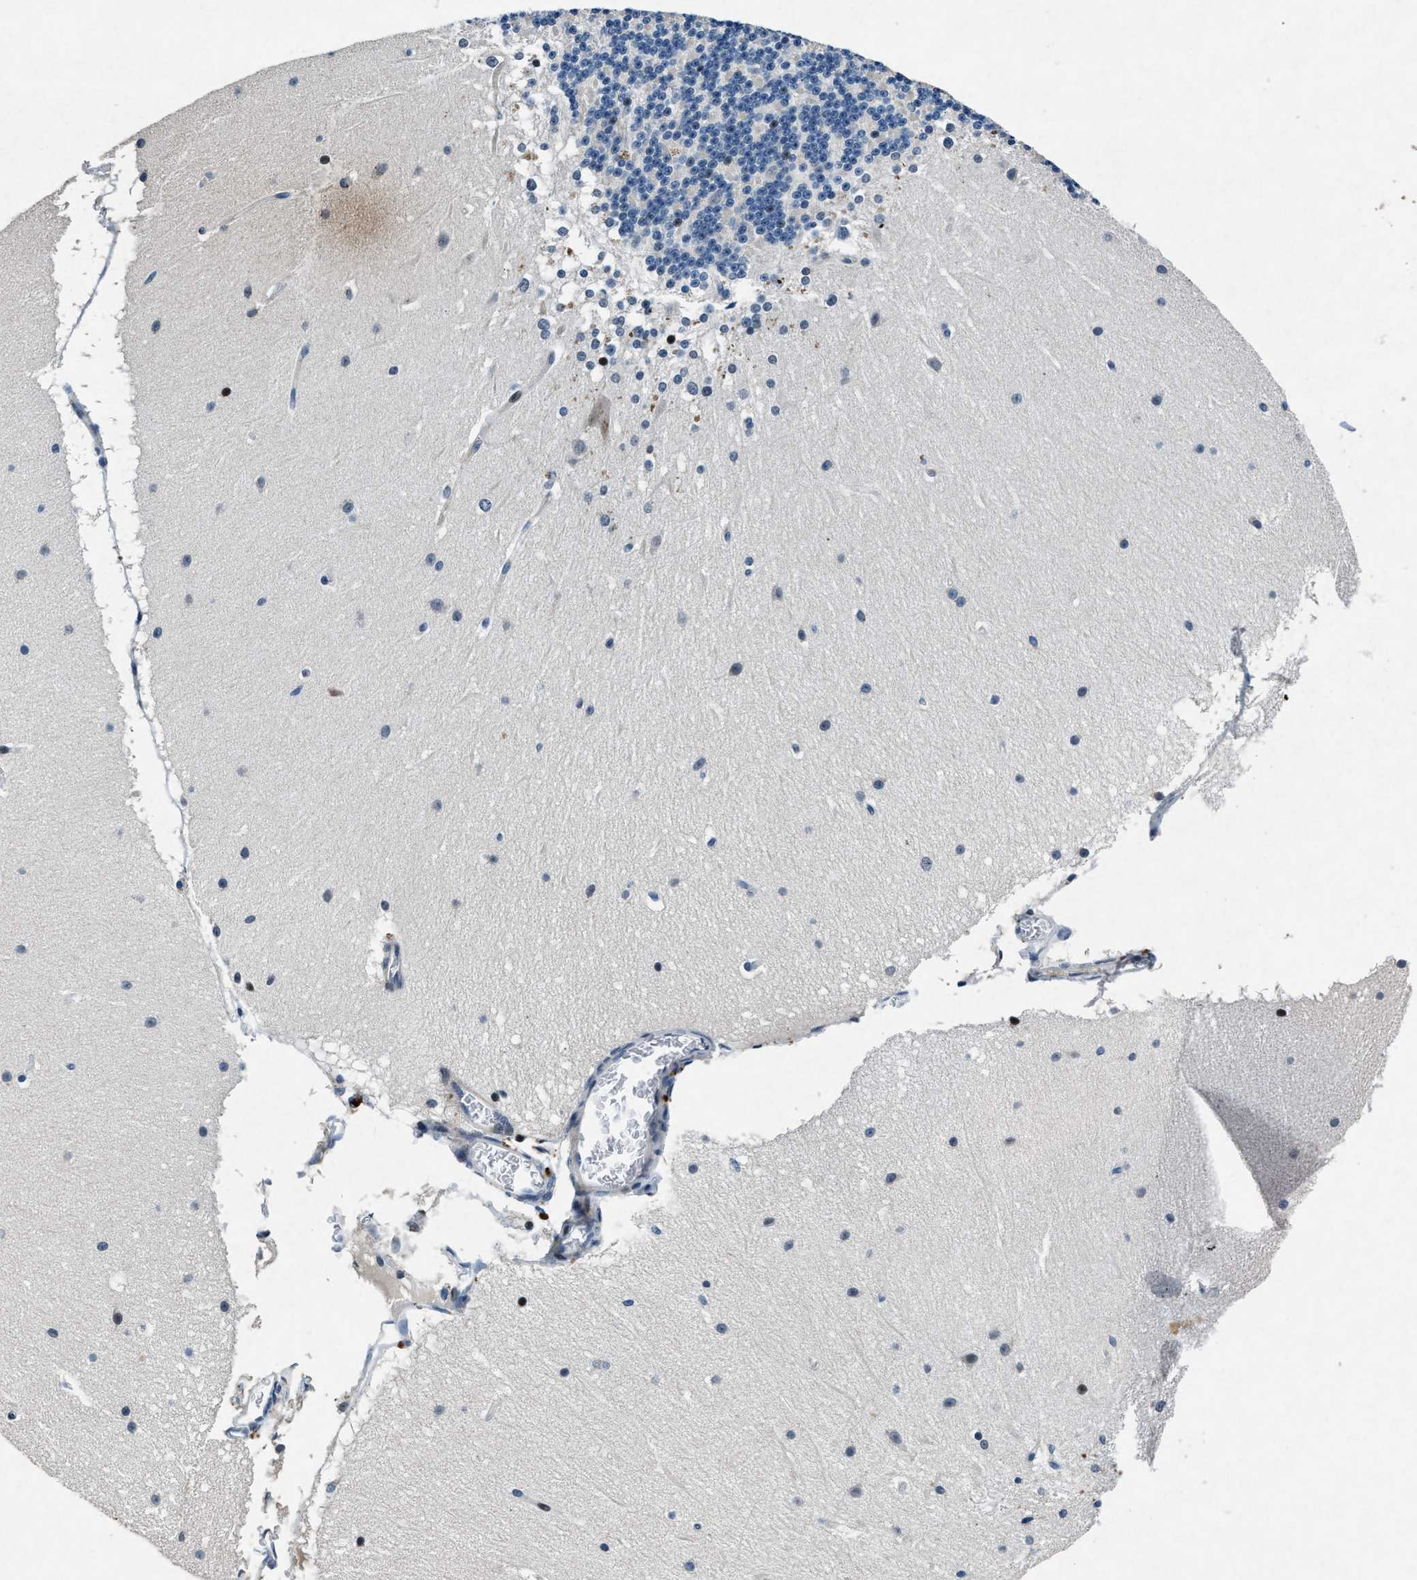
{"staining": {"intensity": "weak", "quantity": "25%-75%", "location": "nuclear"}, "tissue": "cerebellum", "cell_type": "Cells in granular layer", "image_type": "normal", "snomed": [{"axis": "morphology", "description": "Normal tissue, NOS"}, {"axis": "topography", "description": "Cerebellum"}], "caption": "Protein expression analysis of normal human cerebellum reveals weak nuclear positivity in approximately 25%-75% of cells in granular layer.", "gene": "PHLDA1", "patient": {"sex": "female", "age": 19}}